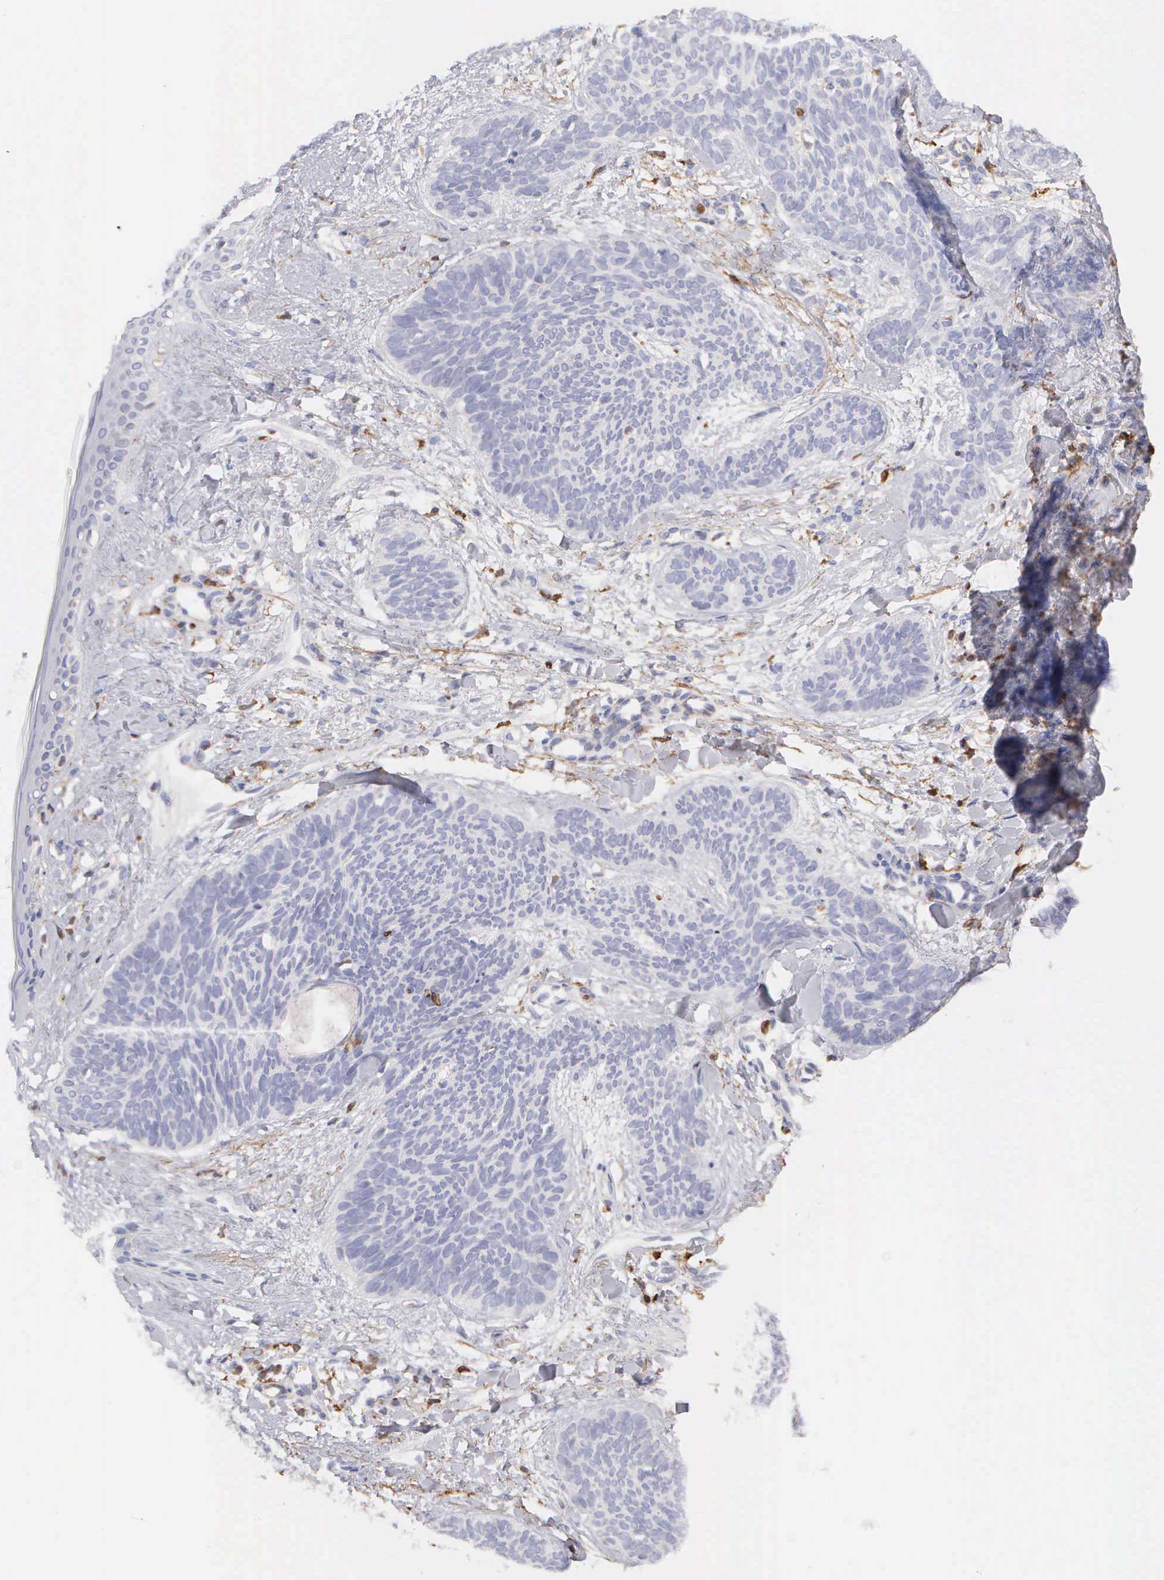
{"staining": {"intensity": "negative", "quantity": "none", "location": "none"}, "tissue": "skin cancer", "cell_type": "Tumor cells", "image_type": "cancer", "snomed": [{"axis": "morphology", "description": "Basal cell carcinoma"}, {"axis": "topography", "description": "Skin"}], "caption": "DAB (3,3'-diaminobenzidine) immunohistochemical staining of skin cancer shows no significant expression in tumor cells.", "gene": "ARHGAP4", "patient": {"sex": "female", "age": 81}}